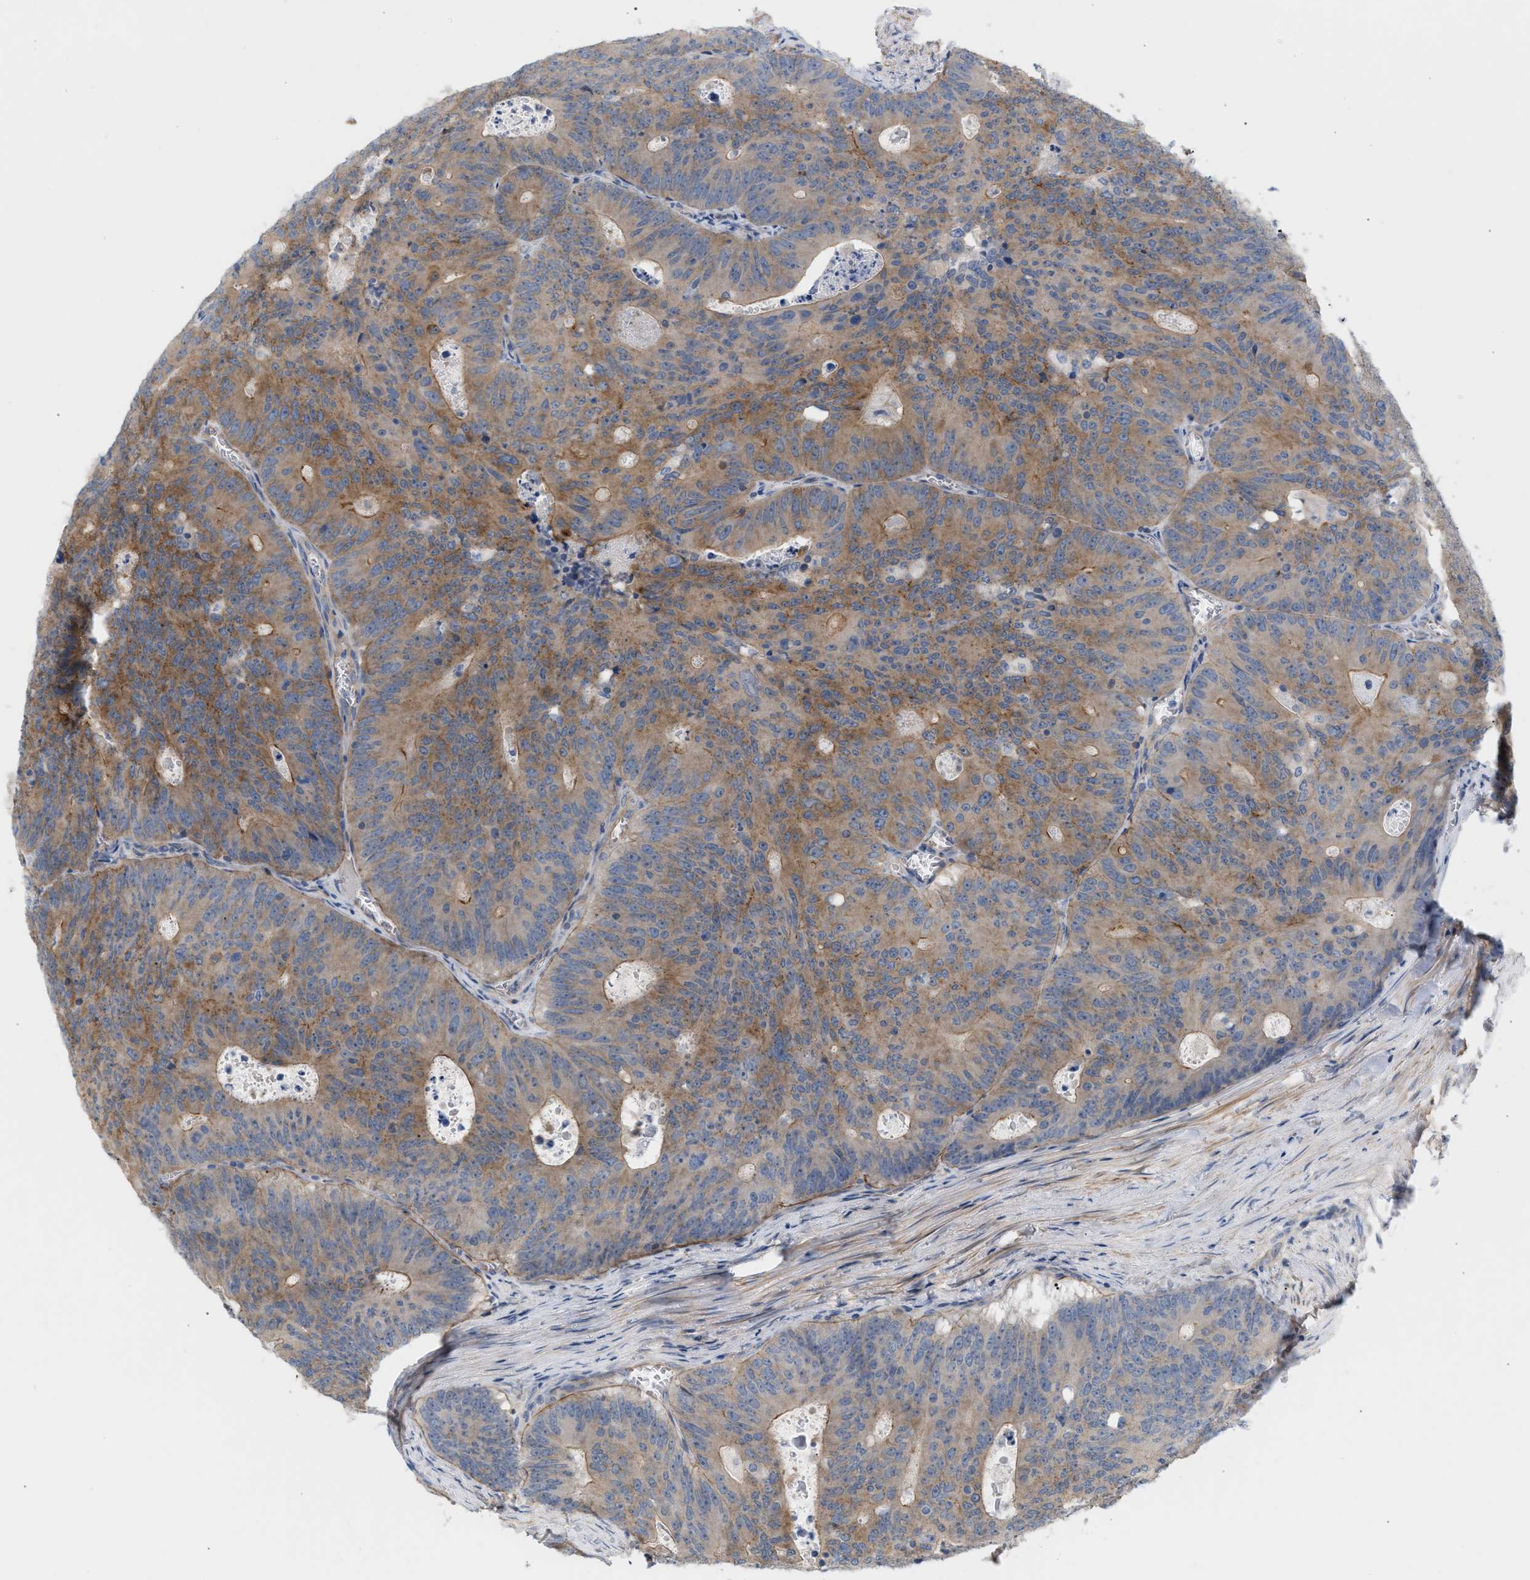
{"staining": {"intensity": "moderate", "quantity": ">75%", "location": "cytoplasmic/membranous"}, "tissue": "colorectal cancer", "cell_type": "Tumor cells", "image_type": "cancer", "snomed": [{"axis": "morphology", "description": "Adenocarcinoma, NOS"}, {"axis": "topography", "description": "Colon"}], "caption": "Human colorectal cancer (adenocarcinoma) stained for a protein (brown) displays moderate cytoplasmic/membranous positive expression in about >75% of tumor cells.", "gene": "LRCH1", "patient": {"sex": "male", "age": 87}}